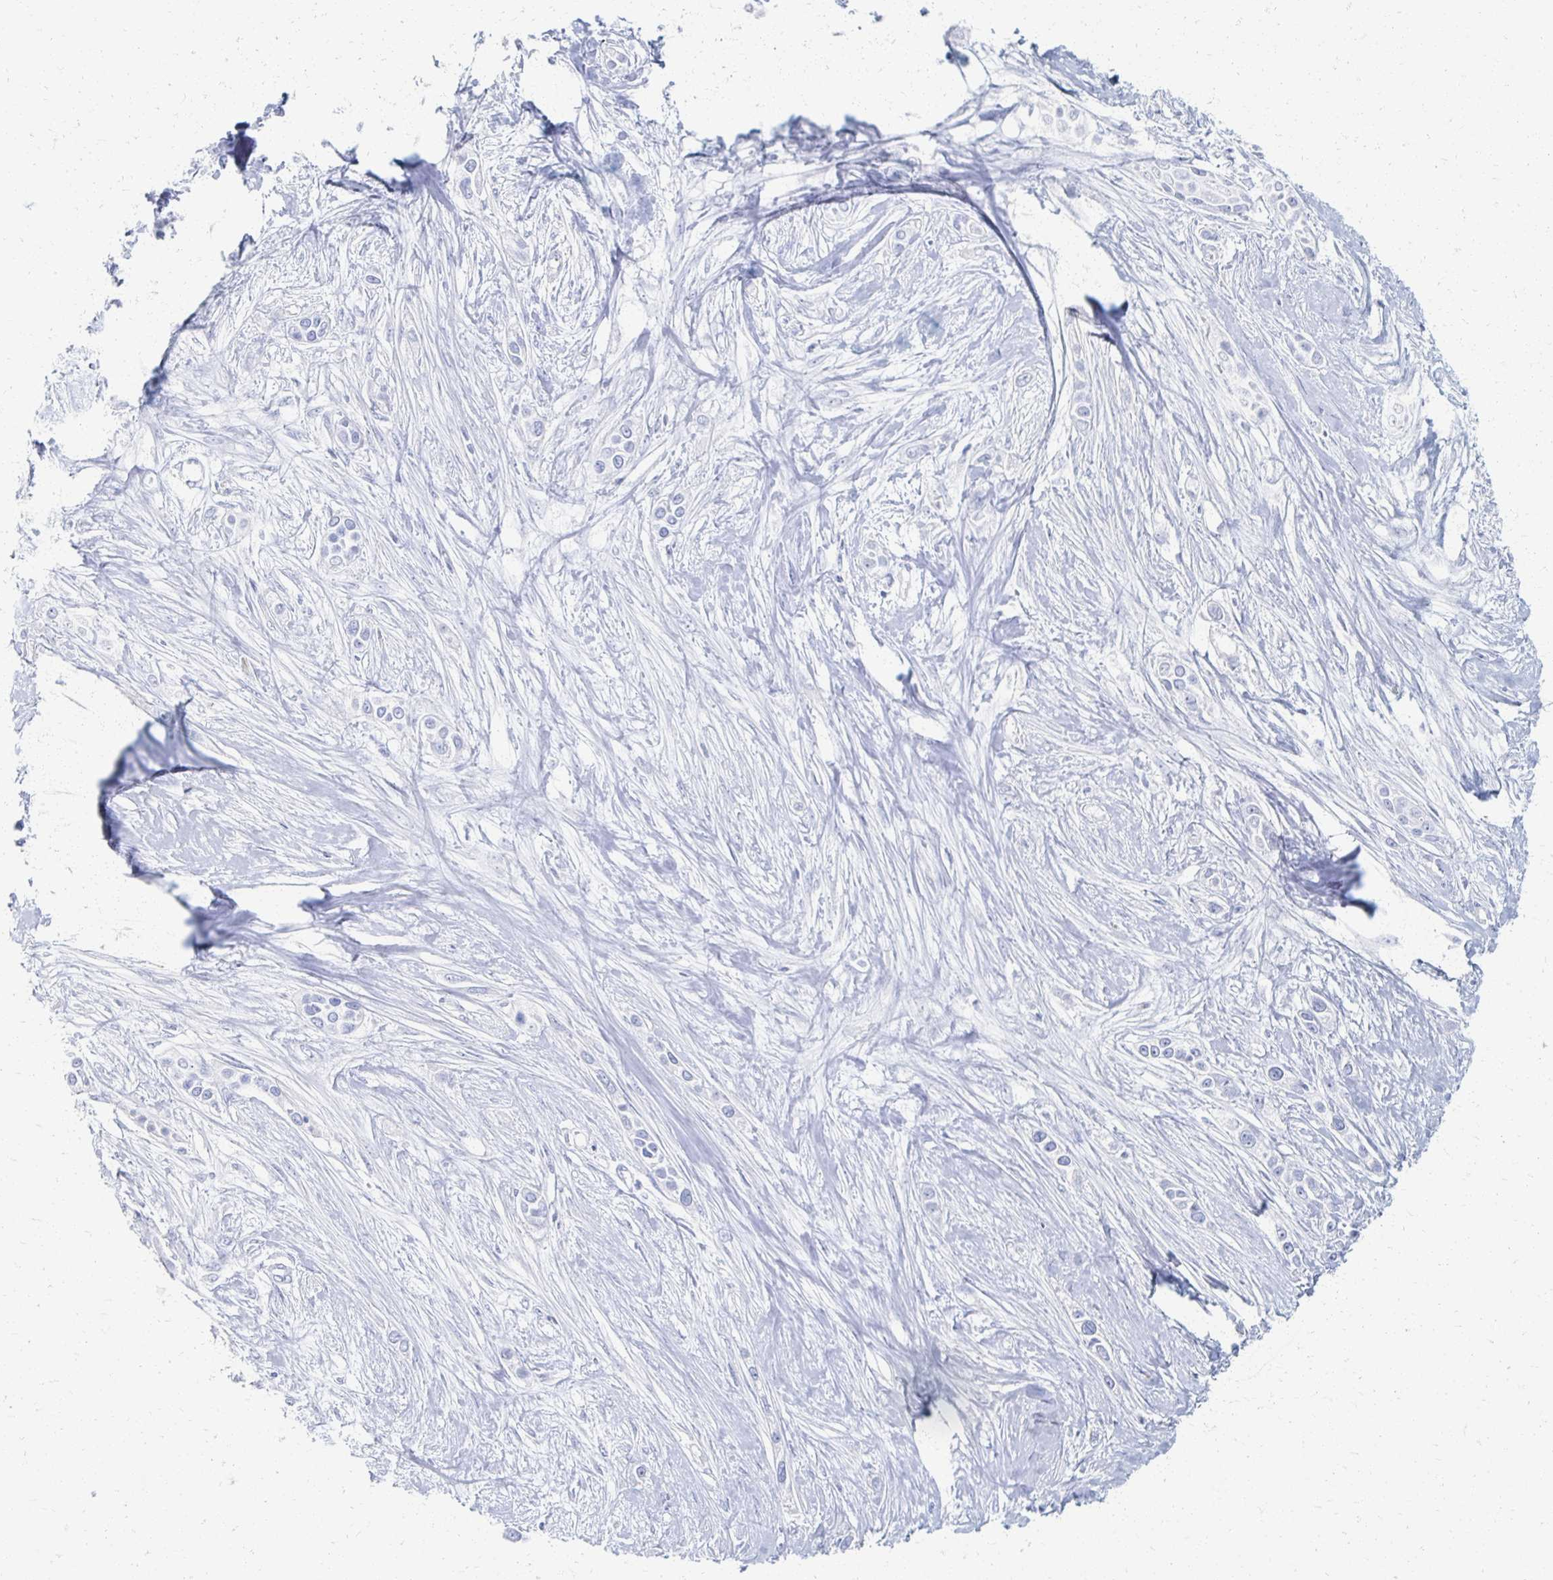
{"staining": {"intensity": "negative", "quantity": "none", "location": "none"}, "tissue": "skin cancer", "cell_type": "Tumor cells", "image_type": "cancer", "snomed": [{"axis": "morphology", "description": "Squamous cell carcinoma, NOS"}, {"axis": "topography", "description": "Skin"}], "caption": "Histopathology image shows no significant protein staining in tumor cells of skin cancer. The staining was performed using DAB to visualize the protein expression in brown, while the nuclei were stained in blue with hematoxylin (Magnification: 20x).", "gene": "PRR20A", "patient": {"sex": "female", "age": 69}}